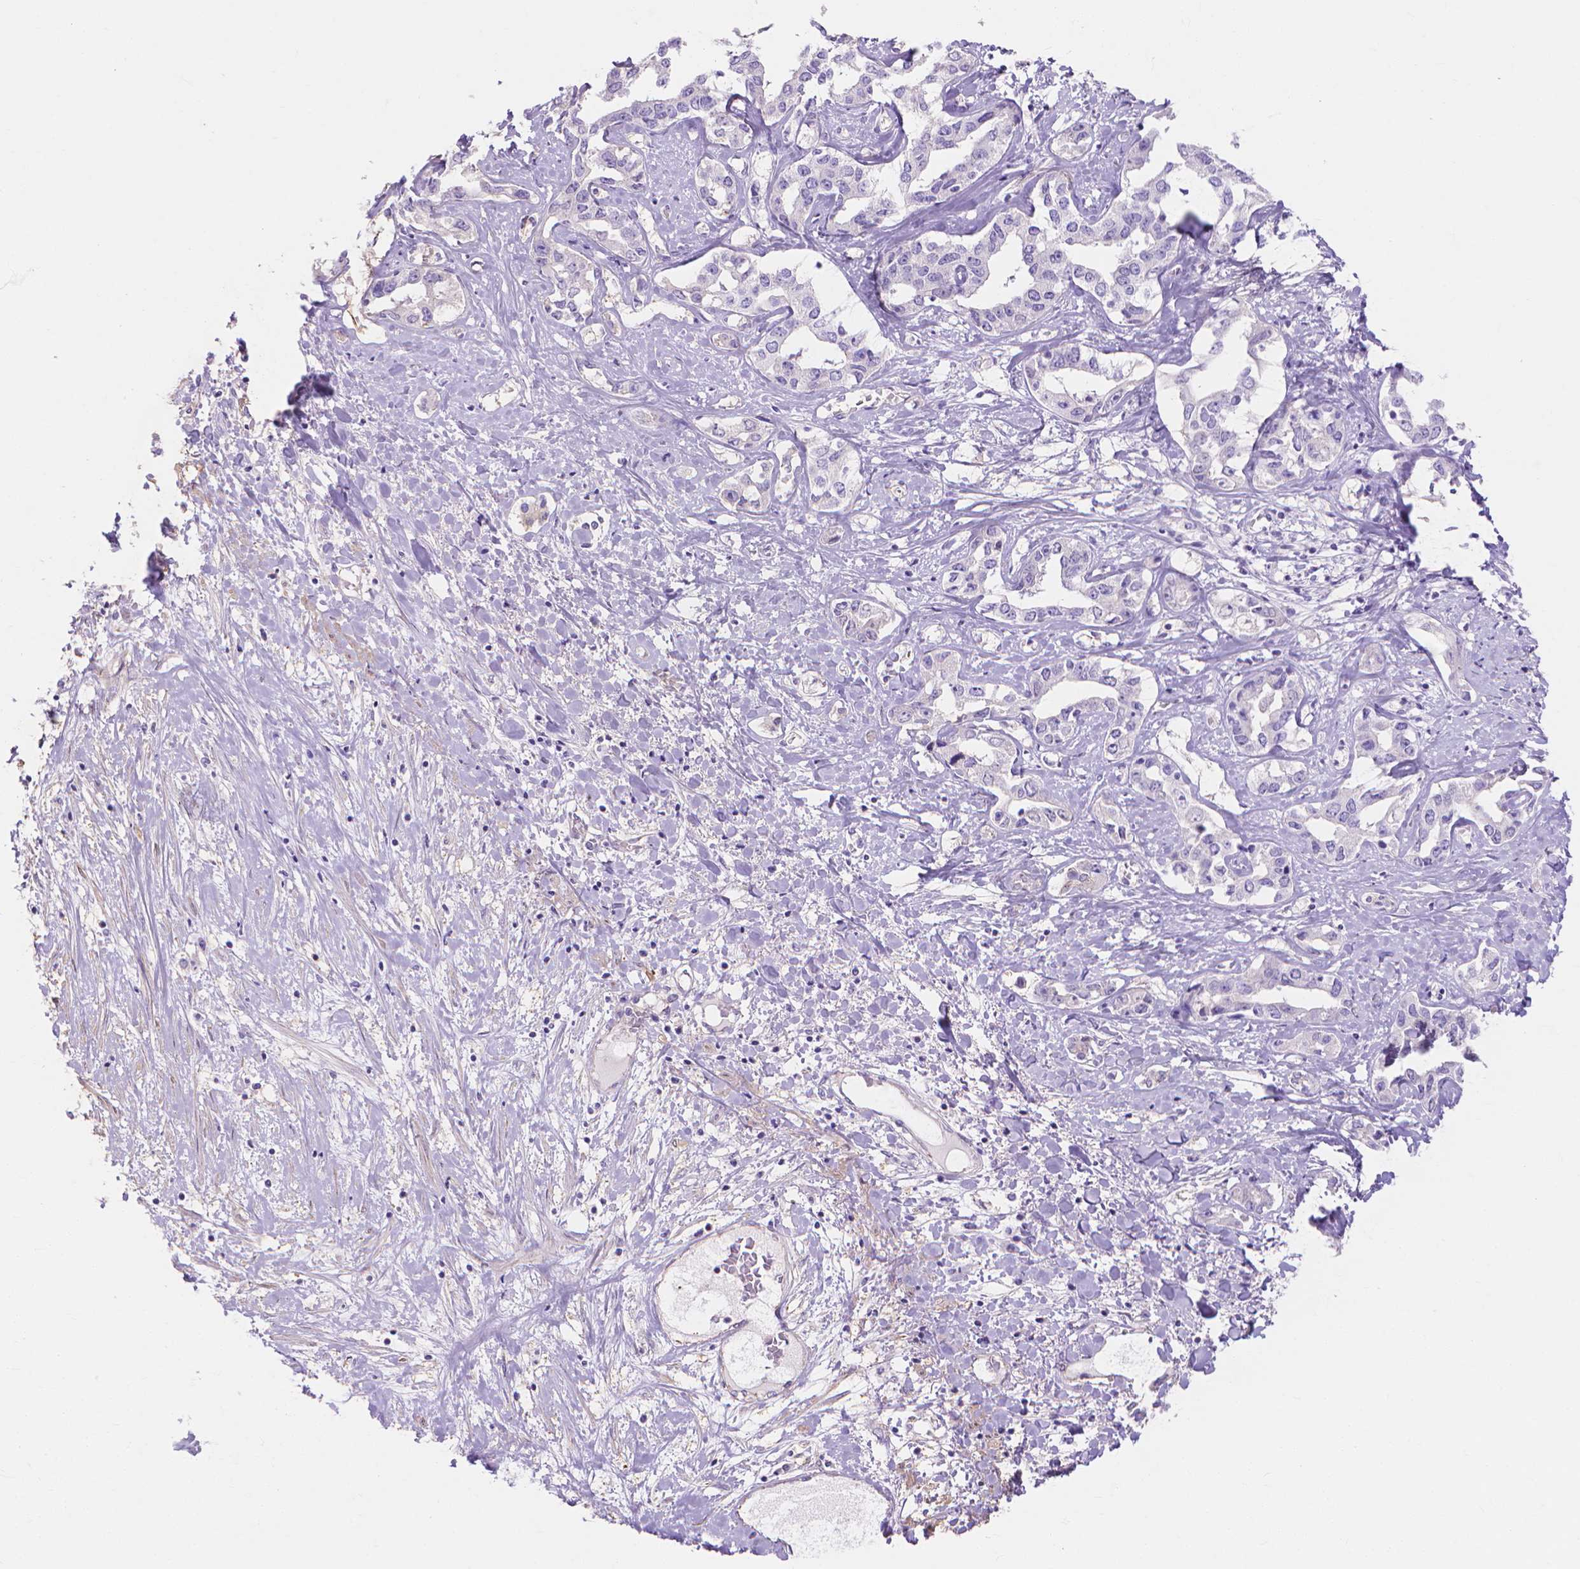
{"staining": {"intensity": "negative", "quantity": "none", "location": "none"}, "tissue": "liver cancer", "cell_type": "Tumor cells", "image_type": "cancer", "snomed": [{"axis": "morphology", "description": "Cholangiocarcinoma"}, {"axis": "topography", "description": "Liver"}], "caption": "An IHC histopathology image of liver cancer is shown. There is no staining in tumor cells of liver cancer.", "gene": "MBLAC1", "patient": {"sex": "male", "age": 59}}